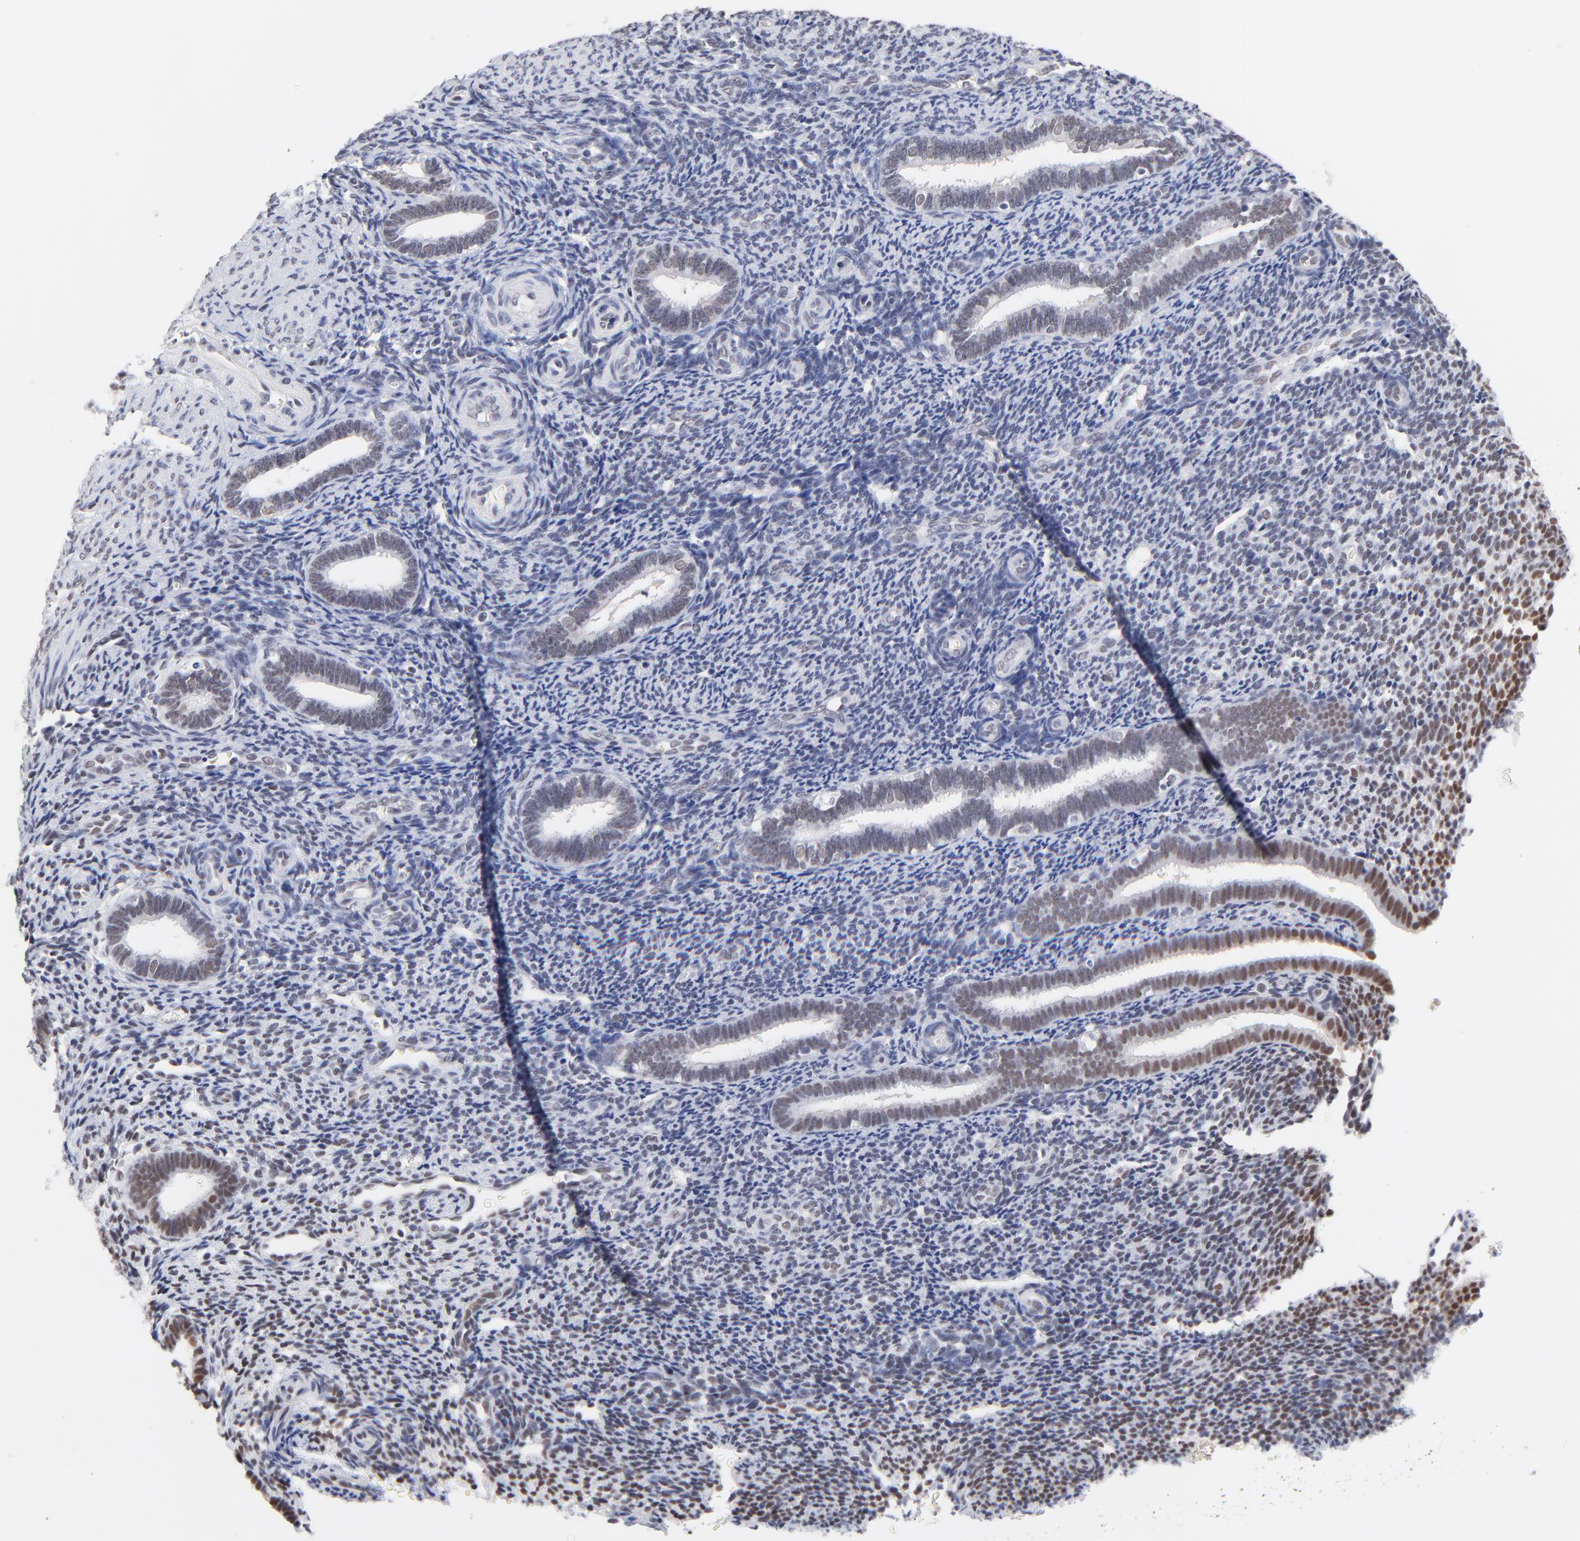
{"staining": {"intensity": "negative", "quantity": "none", "location": "none"}, "tissue": "endometrium", "cell_type": "Cells in endometrial stroma", "image_type": "normal", "snomed": [{"axis": "morphology", "description": "Normal tissue, NOS"}, {"axis": "topography", "description": "Endometrium"}], "caption": "Micrograph shows no significant protein expression in cells in endometrial stroma of normal endometrium.", "gene": "ZNF74", "patient": {"sex": "female", "age": 27}}